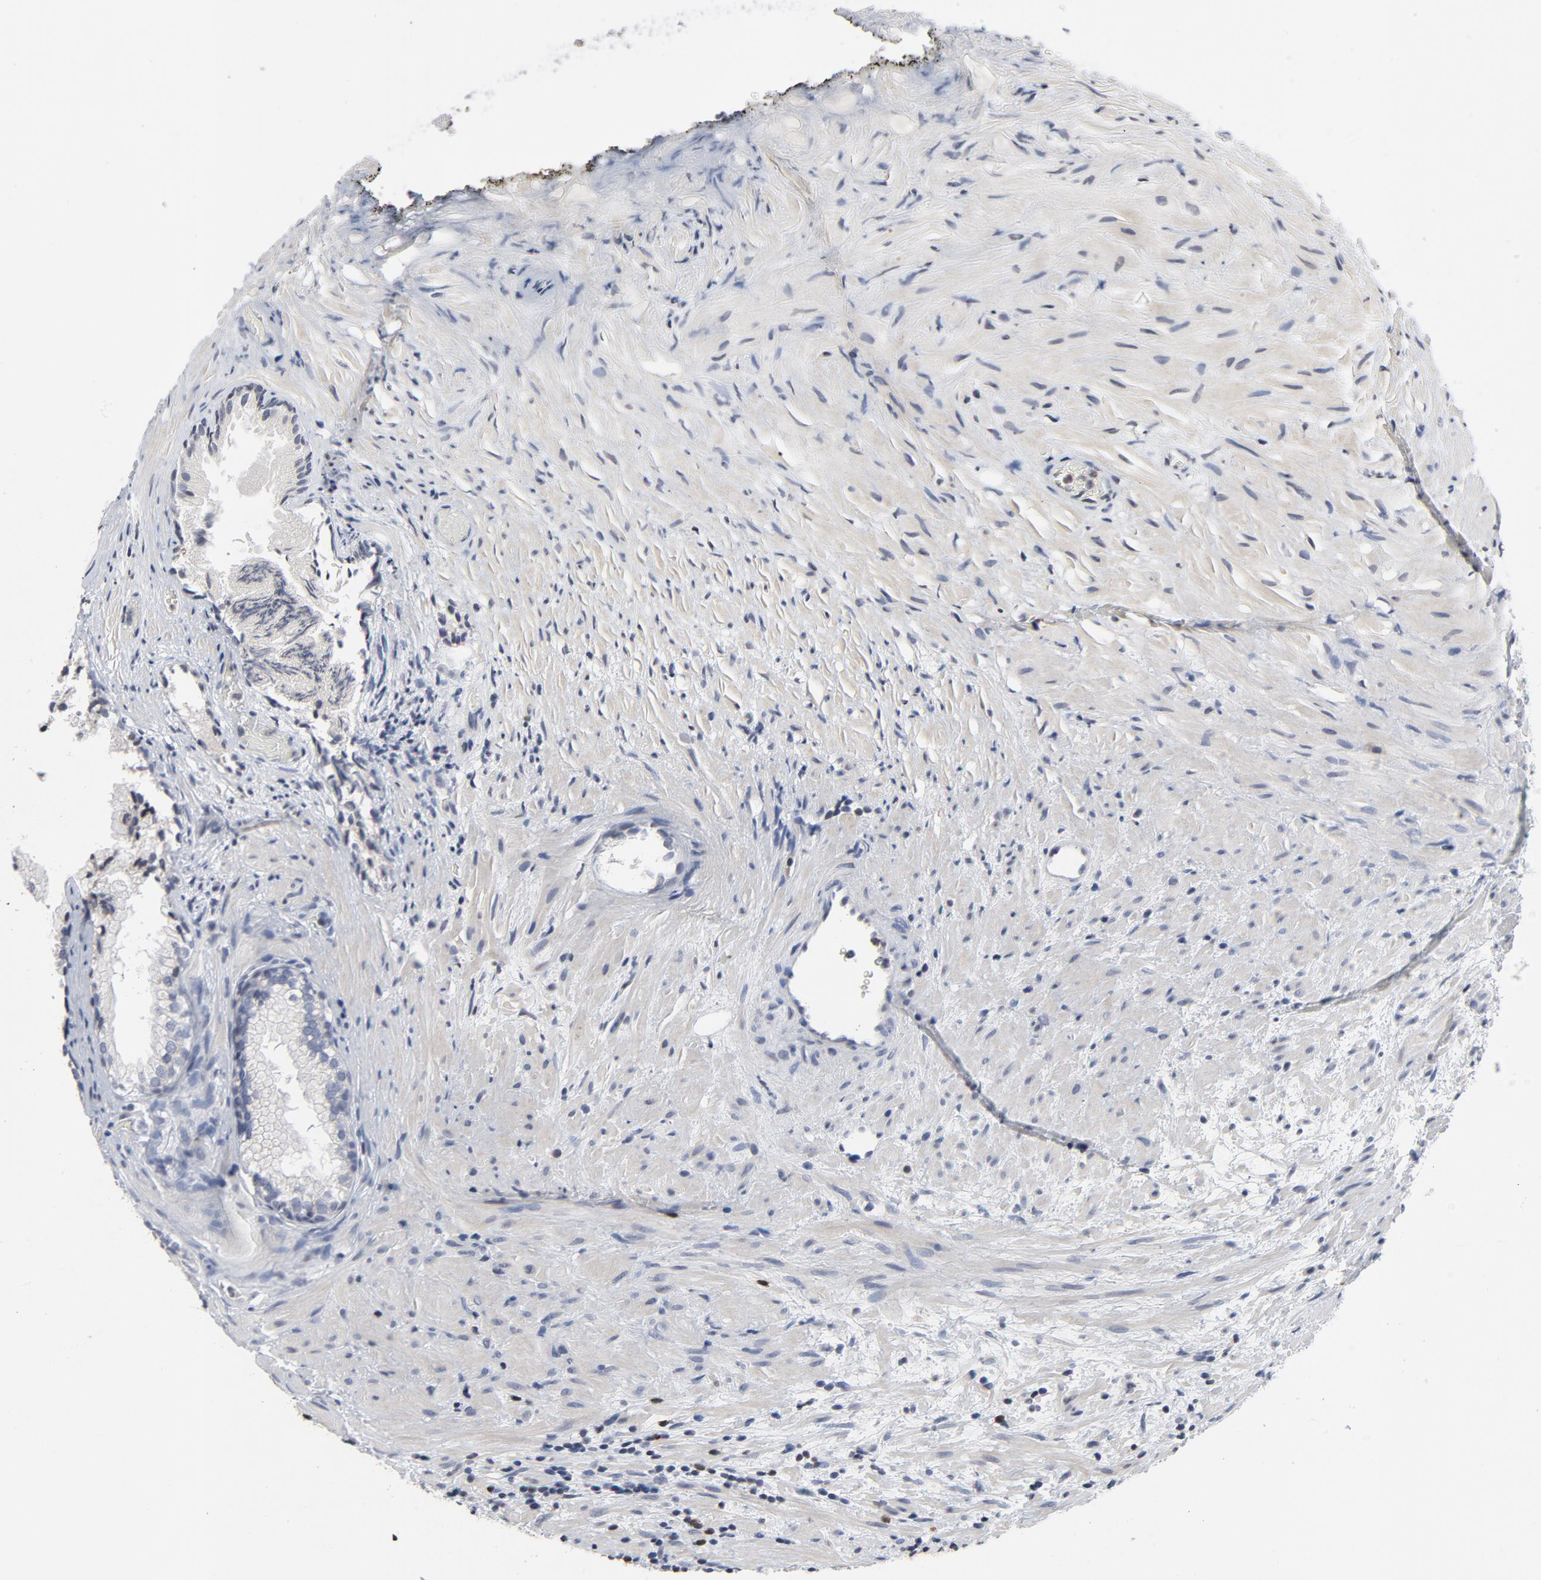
{"staining": {"intensity": "negative", "quantity": "none", "location": "none"}, "tissue": "prostate", "cell_type": "Glandular cells", "image_type": "normal", "snomed": [{"axis": "morphology", "description": "Normal tissue, NOS"}, {"axis": "topography", "description": "Prostate"}], "caption": "This is a photomicrograph of IHC staining of normal prostate, which shows no positivity in glandular cells. (Stains: DAB immunohistochemistry (IHC) with hematoxylin counter stain, Microscopy: brightfield microscopy at high magnification).", "gene": "TCL1A", "patient": {"sex": "male", "age": 76}}